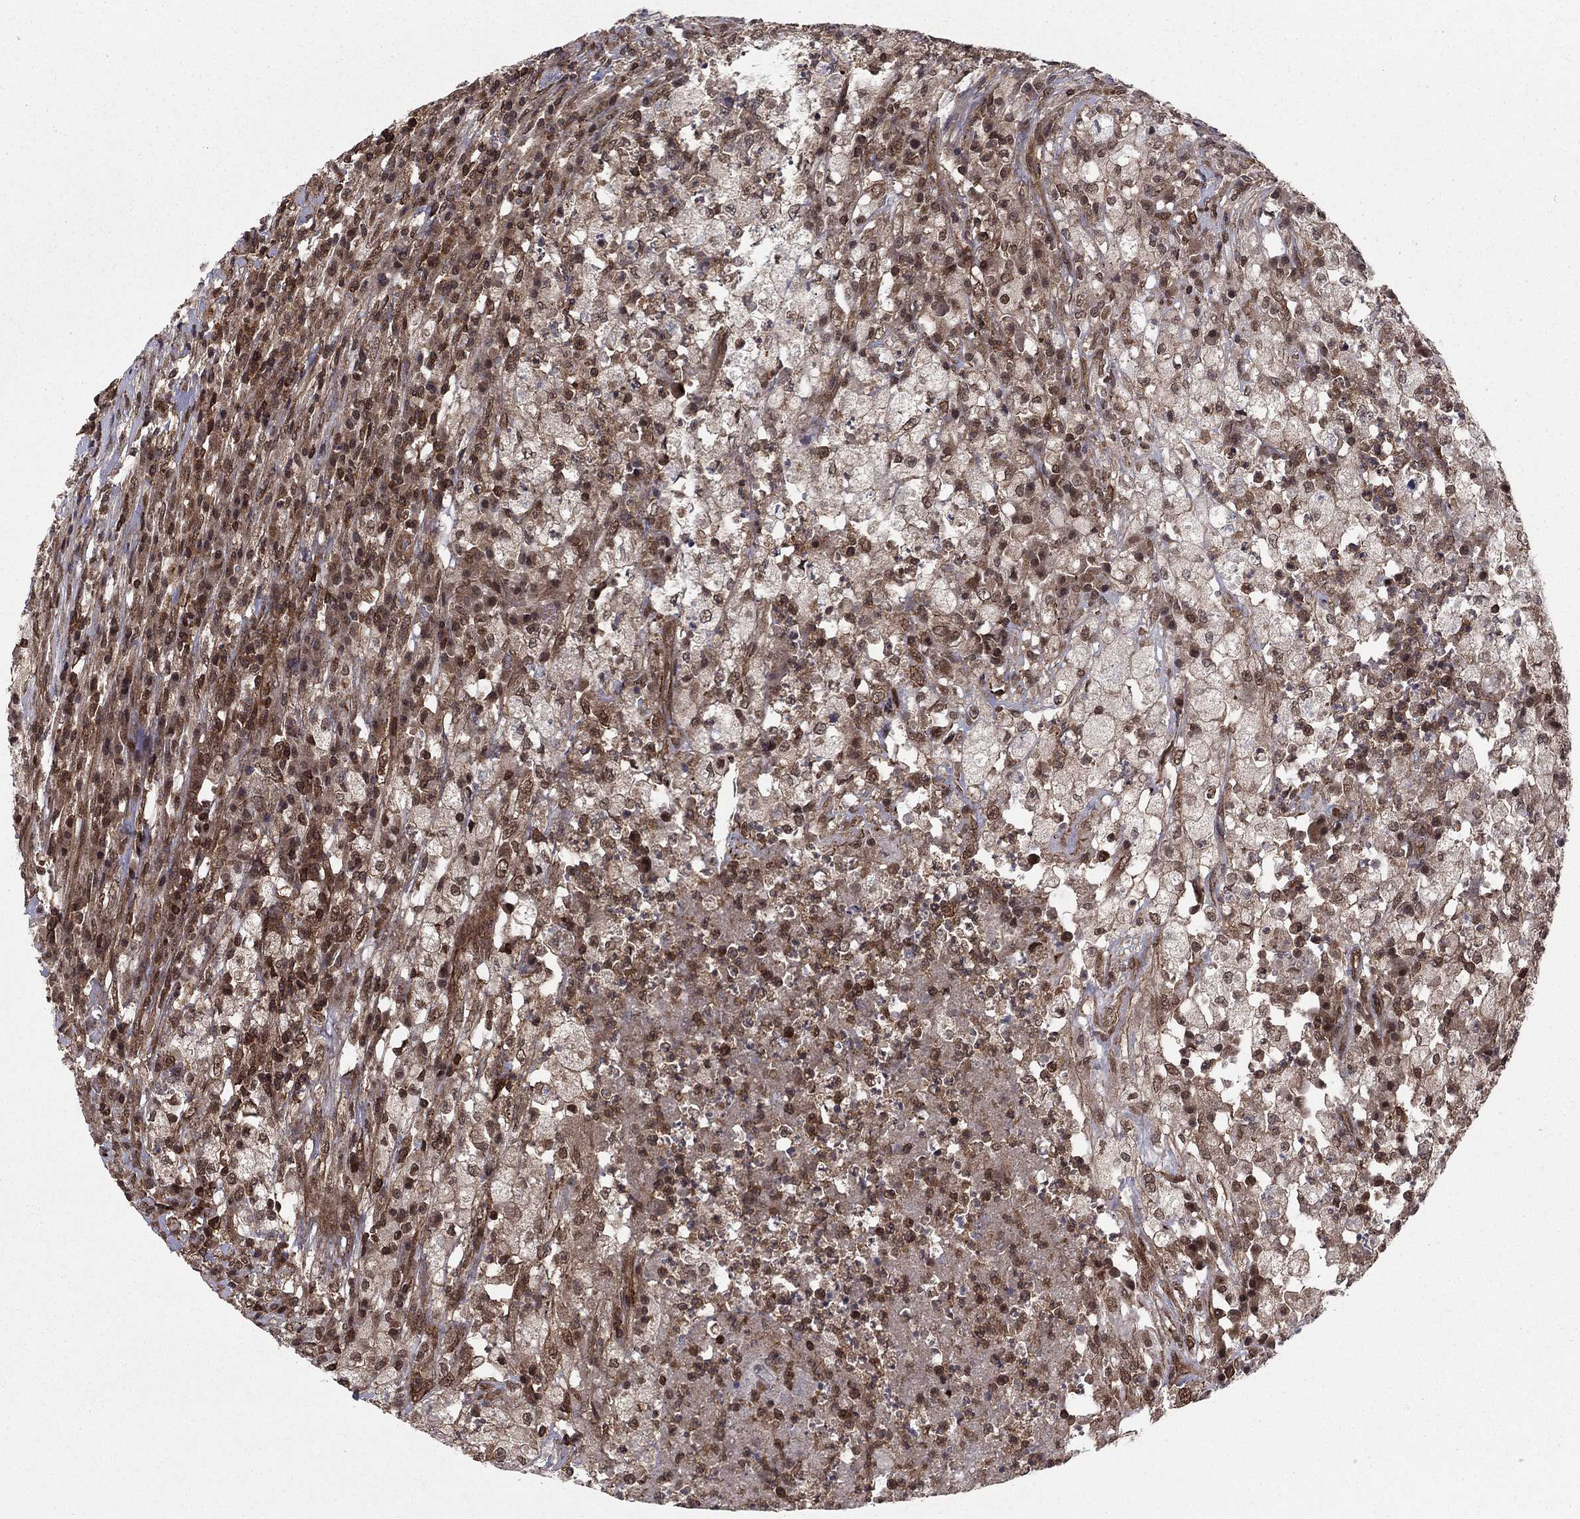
{"staining": {"intensity": "strong", "quantity": "<25%", "location": "nuclear"}, "tissue": "testis cancer", "cell_type": "Tumor cells", "image_type": "cancer", "snomed": [{"axis": "morphology", "description": "Necrosis, NOS"}, {"axis": "morphology", "description": "Carcinoma, Embryonal, NOS"}, {"axis": "topography", "description": "Testis"}], "caption": "A high-resolution photomicrograph shows IHC staining of testis cancer (embryonal carcinoma), which reveals strong nuclear positivity in approximately <25% of tumor cells.", "gene": "SSX2IP", "patient": {"sex": "male", "age": 19}}